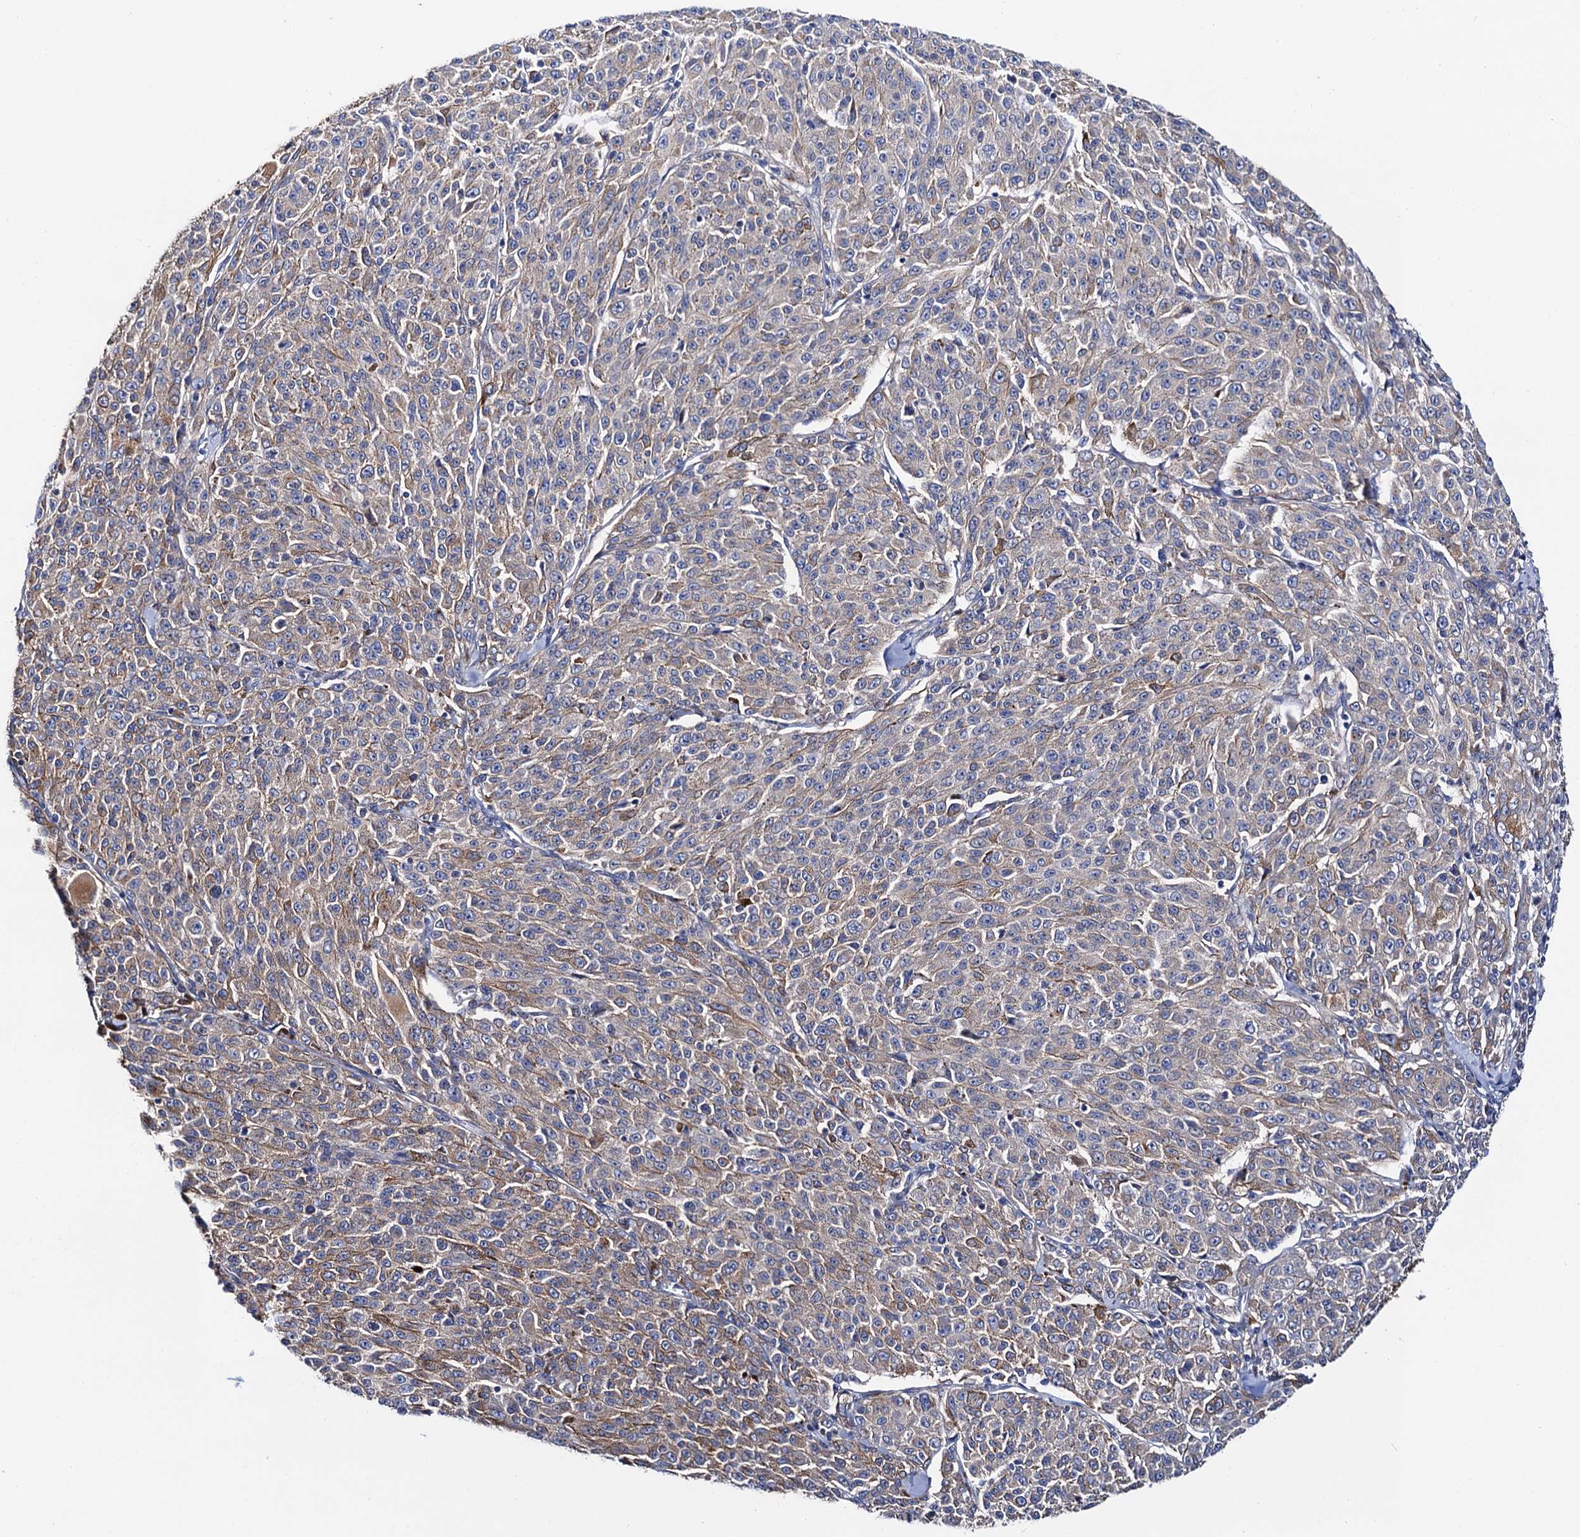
{"staining": {"intensity": "negative", "quantity": "none", "location": "none"}, "tissue": "melanoma", "cell_type": "Tumor cells", "image_type": "cancer", "snomed": [{"axis": "morphology", "description": "Malignant melanoma, NOS"}, {"axis": "topography", "description": "Skin"}], "caption": "Immunohistochemical staining of melanoma displays no significant positivity in tumor cells.", "gene": "ZDHHC18", "patient": {"sex": "female", "age": 52}}